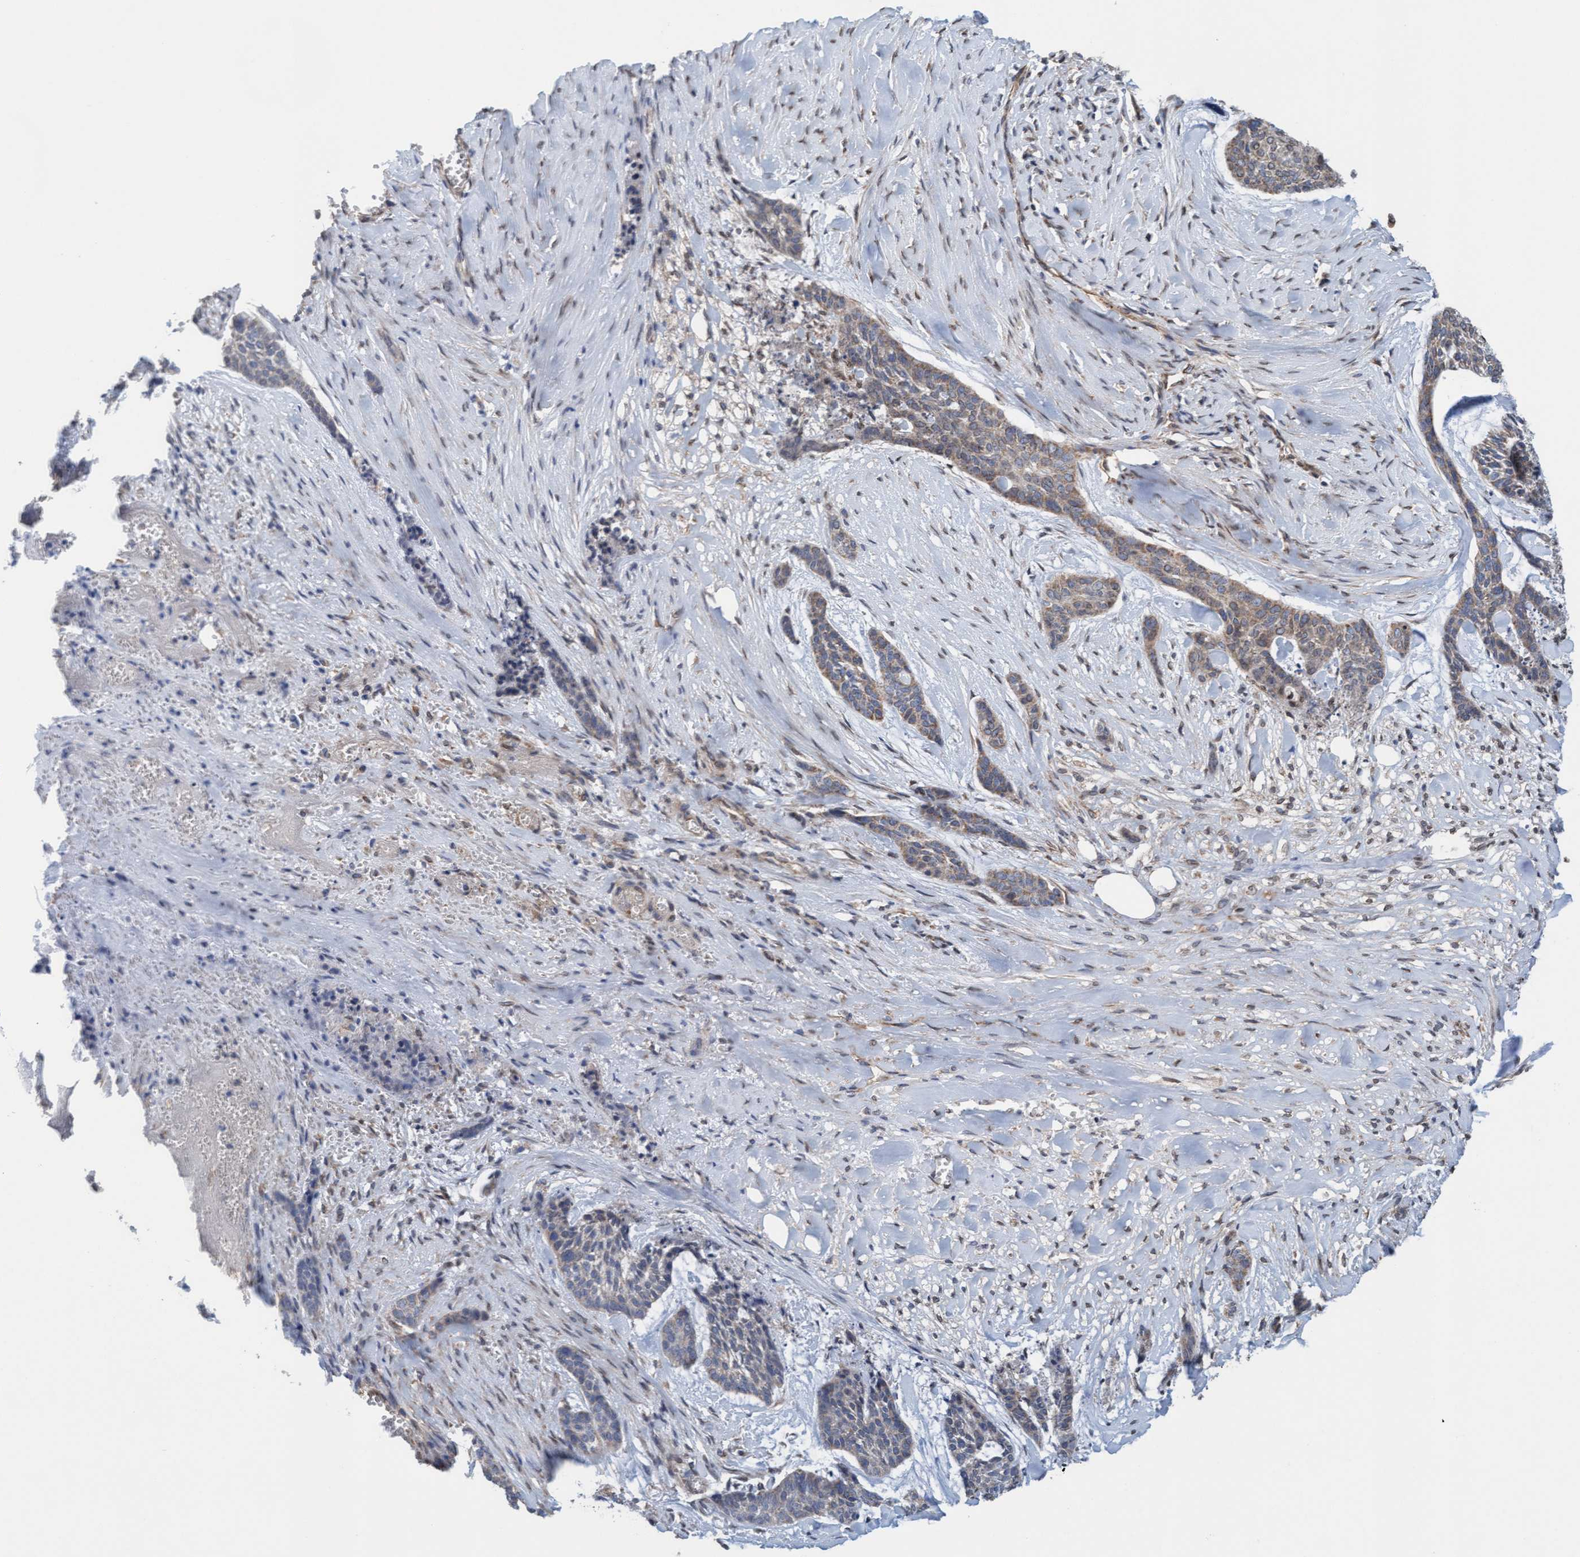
{"staining": {"intensity": "weak", "quantity": "25%-75%", "location": "cytoplasmic/membranous"}, "tissue": "skin cancer", "cell_type": "Tumor cells", "image_type": "cancer", "snomed": [{"axis": "morphology", "description": "Basal cell carcinoma"}, {"axis": "topography", "description": "Skin"}], "caption": "An IHC image of tumor tissue is shown. Protein staining in brown highlights weak cytoplasmic/membranous positivity in basal cell carcinoma (skin) within tumor cells.", "gene": "MRPS23", "patient": {"sex": "female", "age": 64}}